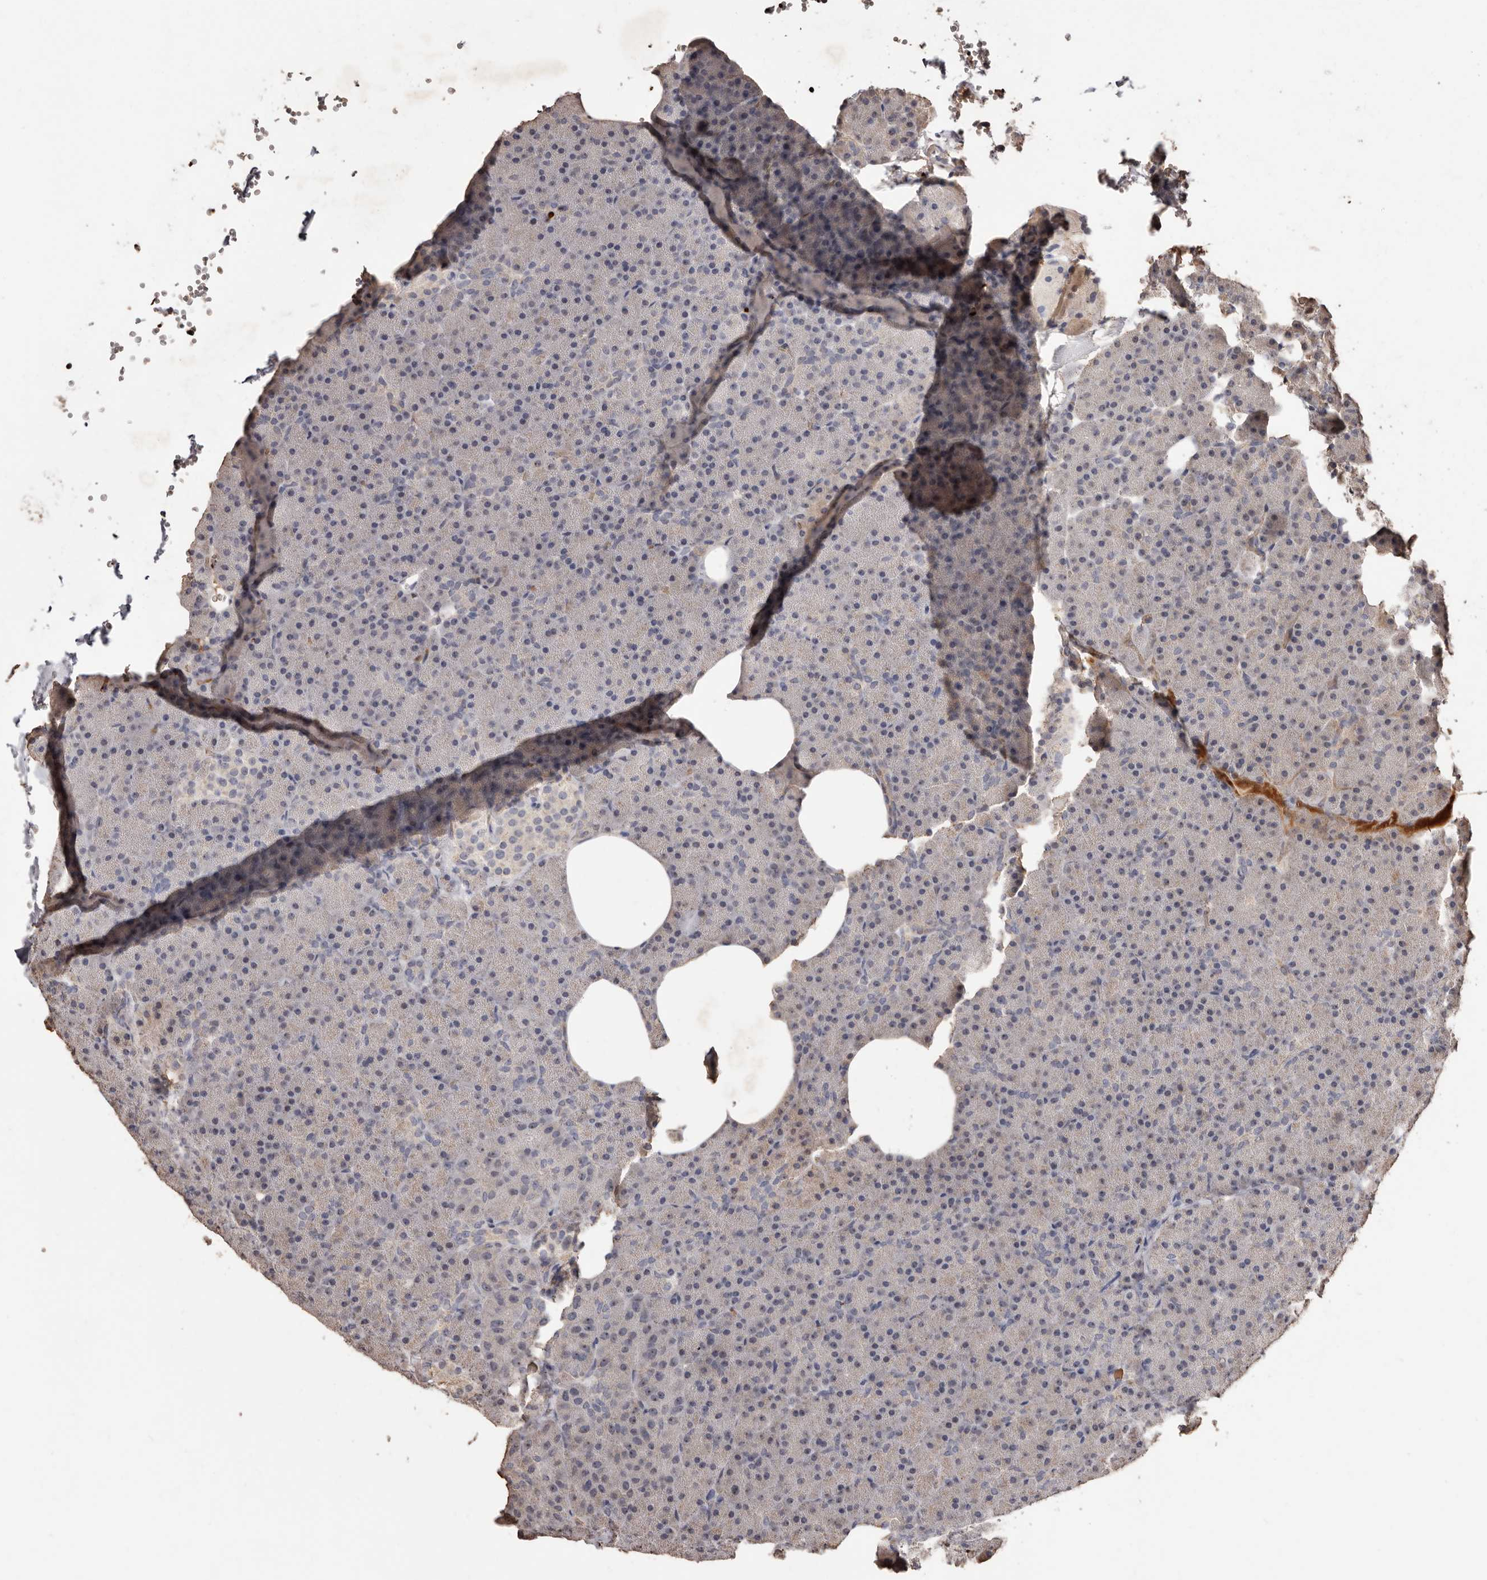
{"staining": {"intensity": "weak", "quantity": "25%-75%", "location": "cytoplasmic/membranous"}, "tissue": "pancreas", "cell_type": "Exocrine glandular cells", "image_type": "normal", "snomed": [{"axis": "morphology", "description": "Normal tissue, NOS"}, {"axis": "morphology", "description": "Carcinoid, malignant, NOS"}, {"axis": "topography", "description": "Pancreas"}], "caption": "DAB immunohistochemical staining of benign pancreas shows weak cytoplasmic/membranous protein staining in about 25%-75% of exocrine glandular cells. The protein is stained brown, and the nuclei are stained in blue (DAB (3,3'-diaminobenzidine) IHC with brightfield microscopy, high magnification).", "gene": "GRAMD2A", "patient": {"sex": "female", "age": 35}}